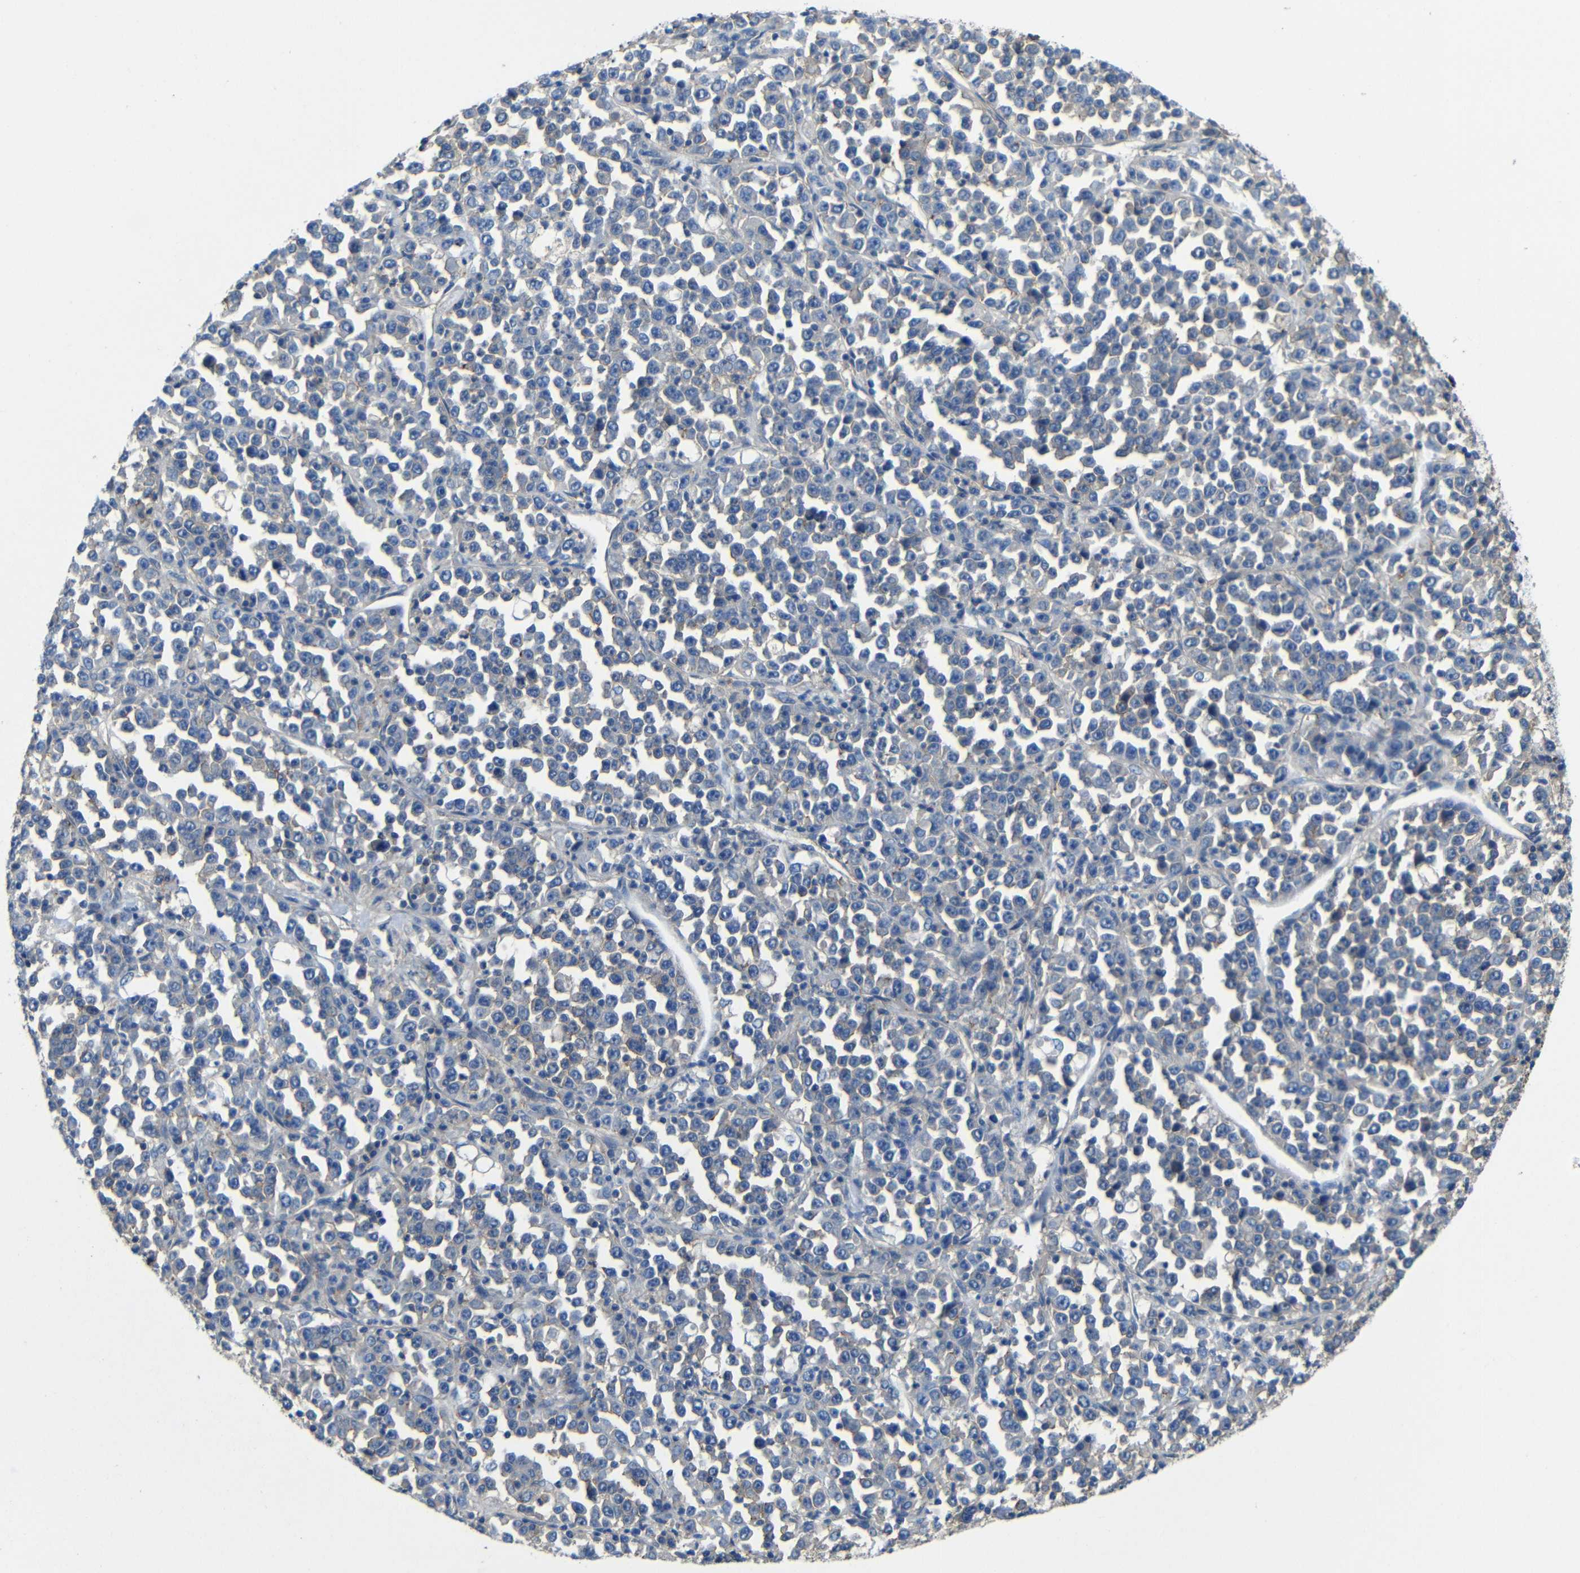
{"staining": {"intensity": "negative", "quantity": "none", "location": "none"}, "tissue": "stomach cancer", "cell_type": "Tumor cells", "image_type": "cancer", "snomed": [{"axis": "morphology", "description": "Normal tissue, NOS"}, {"axis": "morphology", "description": "Adenocarcinoma, NOS"}, {"axis": "topography", "description": "Stomach, upper"}, {"axis": "topography", "description": "Stomach"}], "caption": "The IHC photomicrograph has no significant staining in tumor cells of stomach adenocarcinoma tissue.", "gene": "ZNF90", "patient": {"sex": "male", "age": 59}}